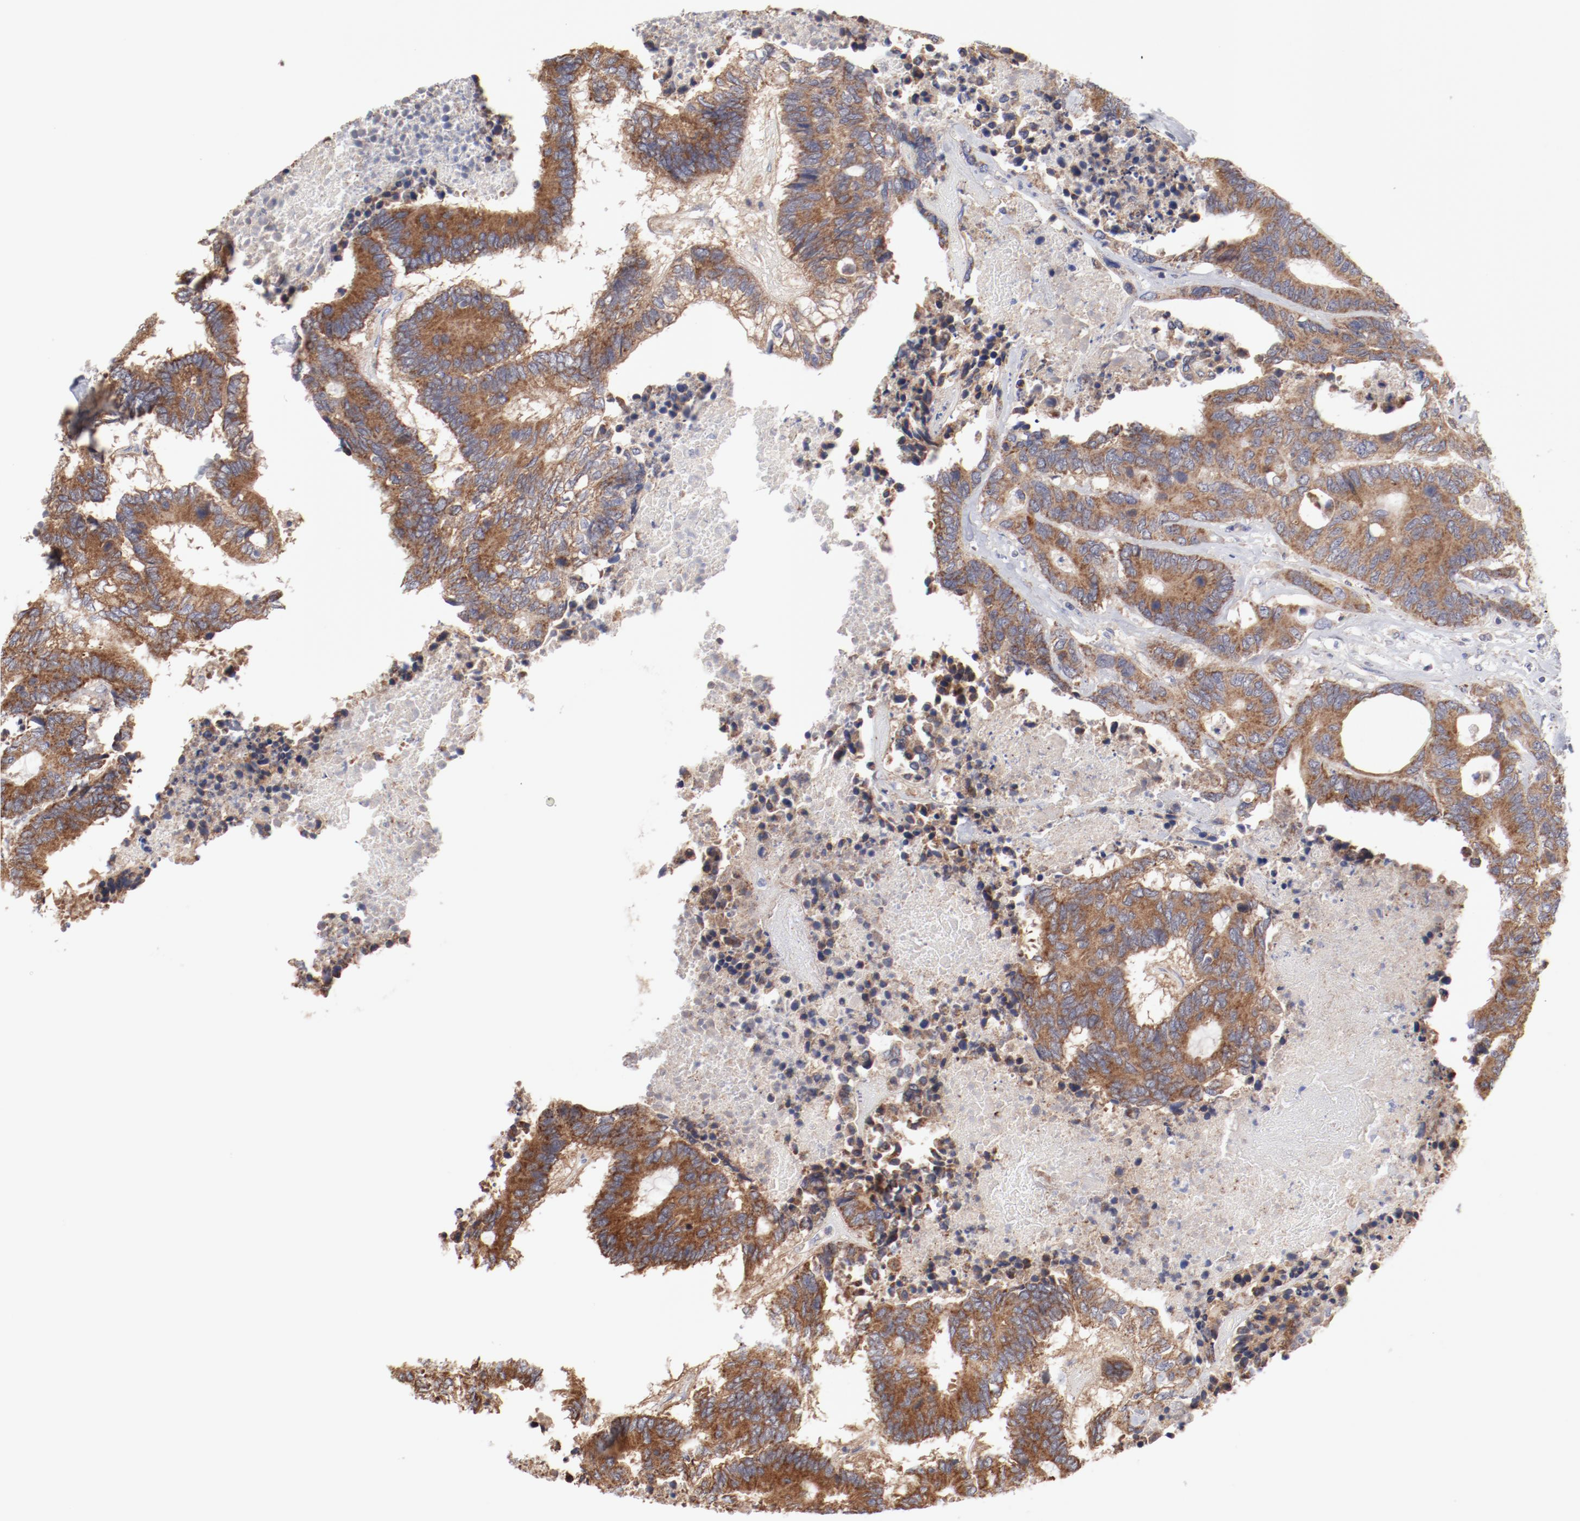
{"staining": {"intensity": "moderate", "quantity": ">75%", "location": "cytoplasmic/membranous"}, "tissue": "colorectal cancer", "cell_type": "Tumor cells", "image_type": "cancer", "snomed": [{"axis": "morphology", "description": "Adenocarcinoma, NOS"}, {"axis": "topography", "description": "Rectum"}], "caption": "Colorectal adenocarcinoma tissue demonstrates moderate cytoplasmic/membranous staining in approximately >75% of tumor cells, visualized by immunohistochemistry.", "gene": "PPFIBP2", "patient": {"sex": "male", "age": 55}}